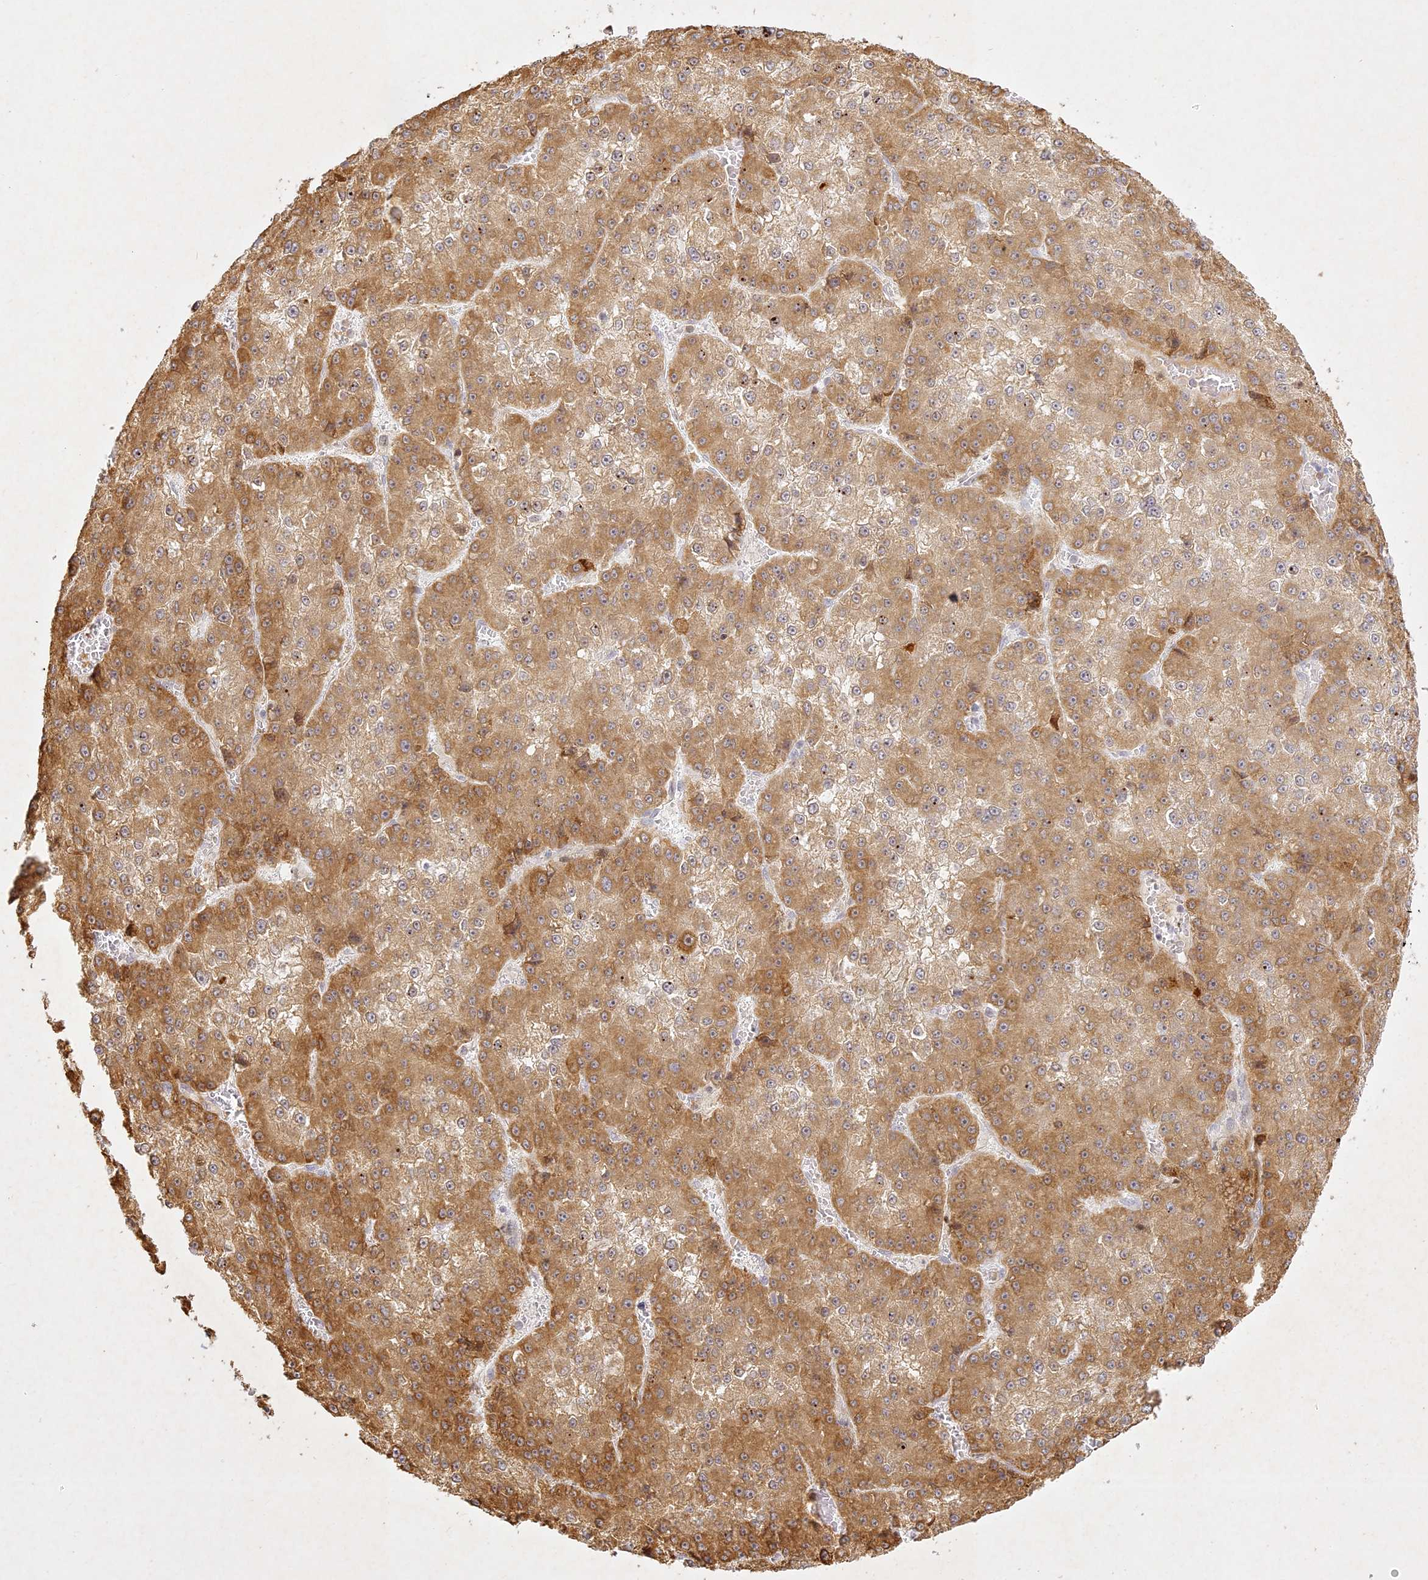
{"staining": {"intensity": "moderate", "quantity": ">75%", "location": "cytoplasmic/membranous"}, "tissue": "liver cancer", "cell_type": "Tumor cells", "image_type": "cancer", "snomed": [{"axis": "morphology", "description": "Carcinoma, Hepatocellular, NOS"}, {"axis": "topography", "description": "Liver"}], "caption": "Tumor cells reveal medium levels of moderate cytoplasmic/membranous positivity in about >75% of cells in hepatocellular carcinoma (liver).", "gene": "SLC30A5", "patient": {"sex": "female", "age": 73}}